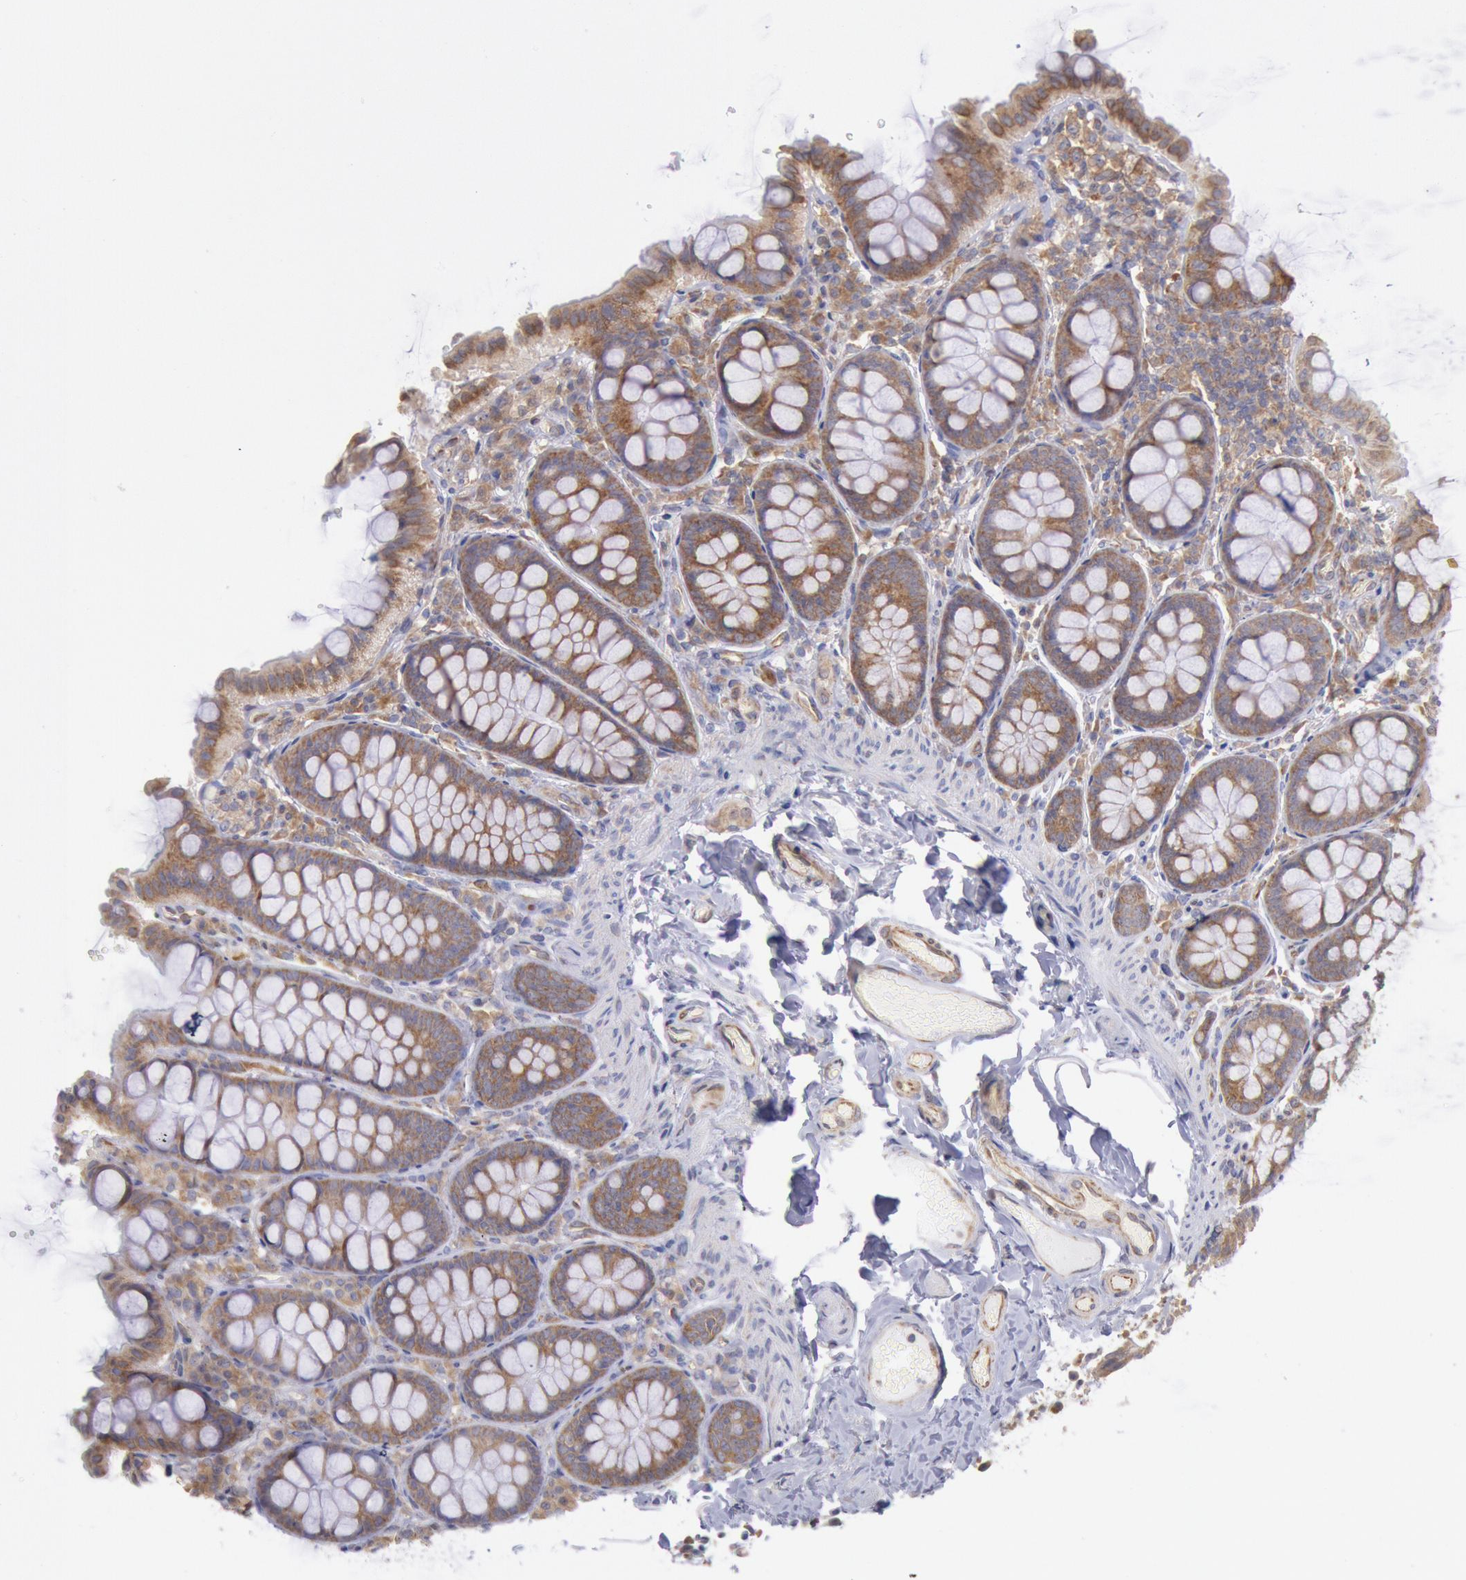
{"staining": {"intensity": "negative", "quantity": "none", "location": "none"}, "tissue": "colon", "cell_type": "Endothelial cells", "image_type": "normal", "snomed": [{"axis": "morphology", "description": "Normal tissue, NOS"}, {"axis": "topography", "description": "Colon"}], "caption": "Immunohistochemical staining of benign colon shows no significant expression in endothelial cells.", "gene": "DRG1", "patient": {"sex": "female", "age": 61}}